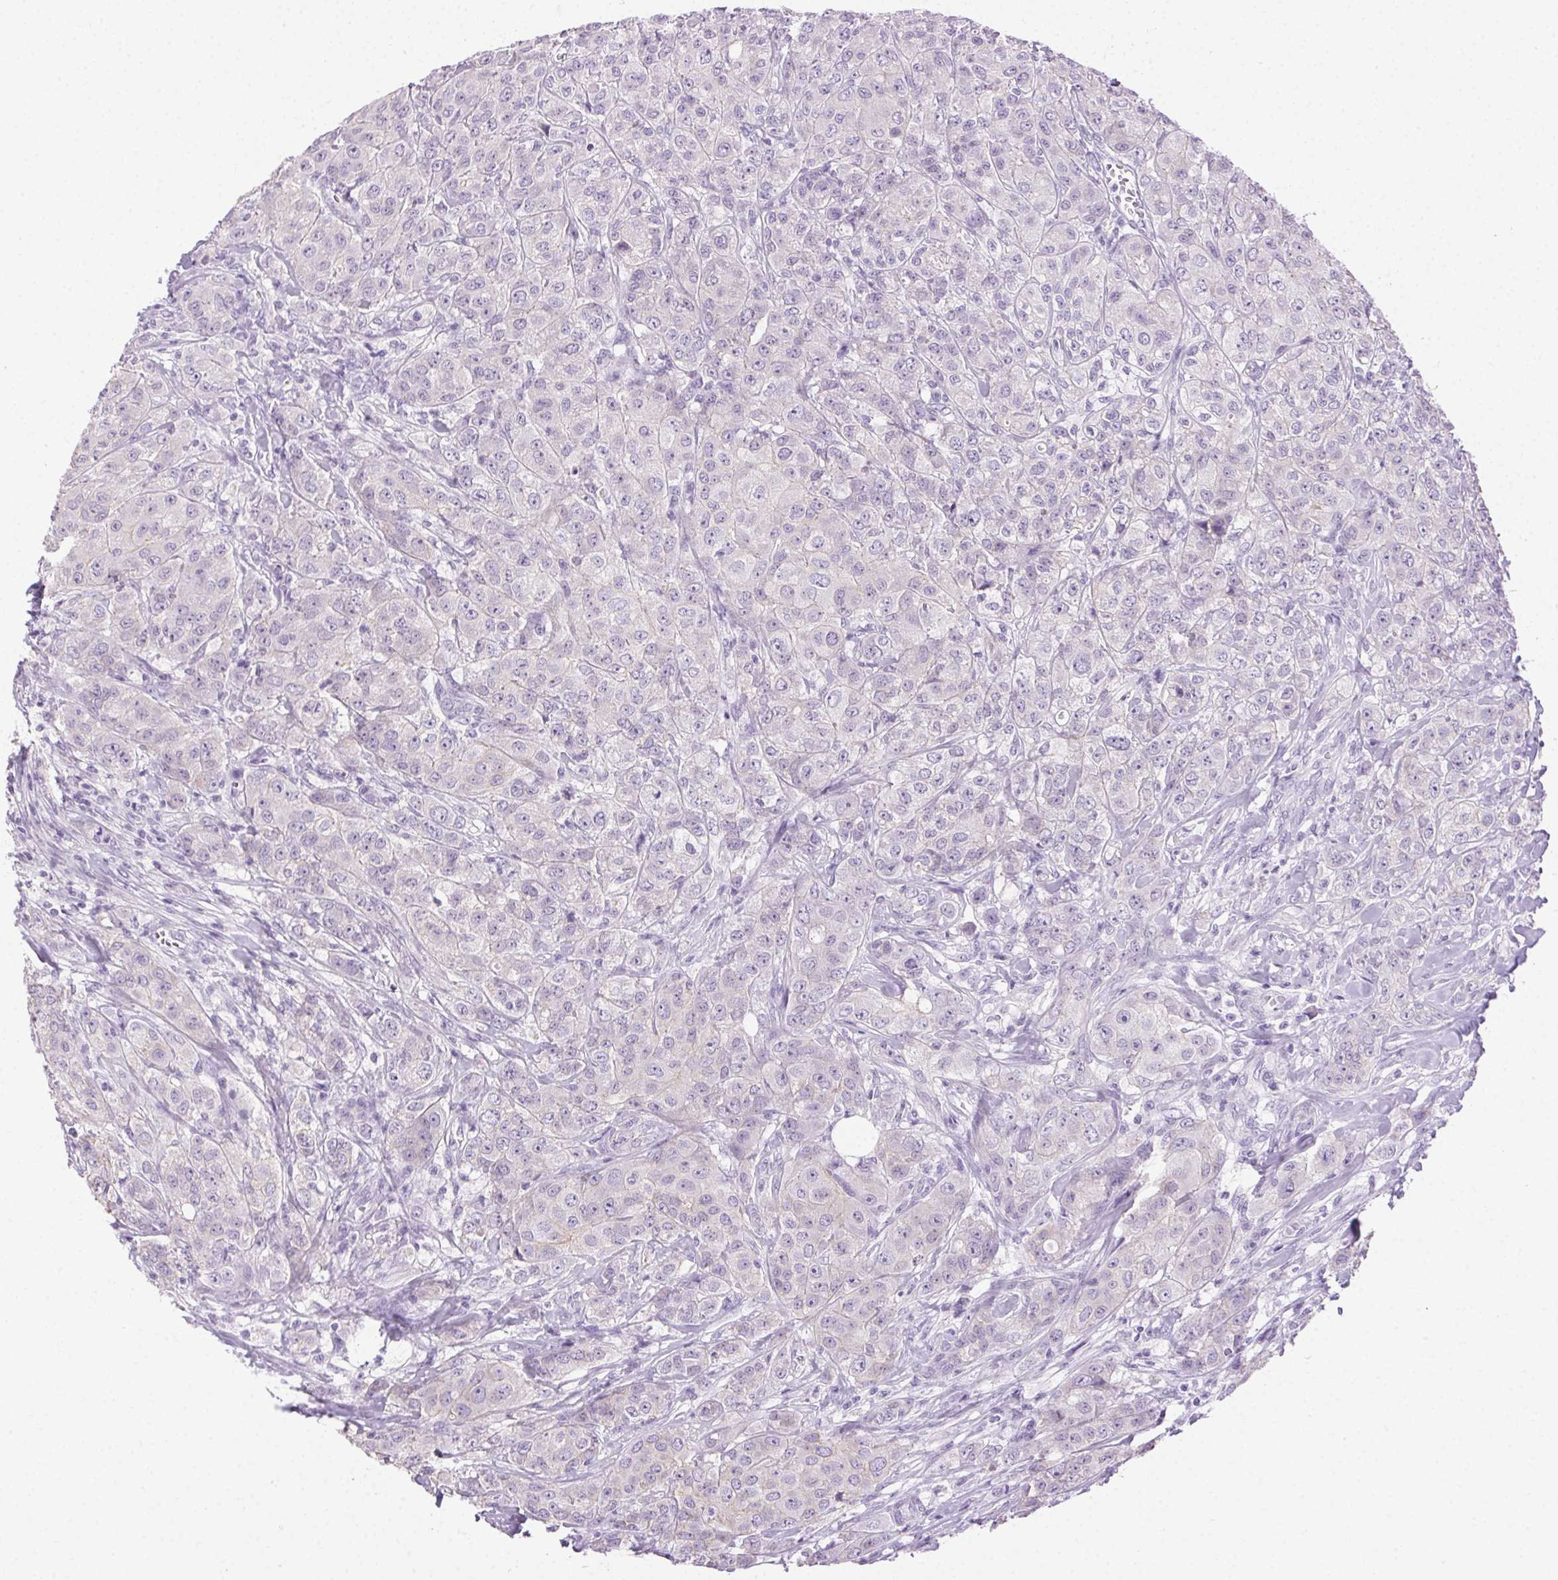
{"staining": {"intensity": "negative", "quantity": "none", "location": "none"}, "tissue": "breast cancer", "cell_type": "Tumor cells", "image_type": "cancer", "snomed": [{"axis": "morphology", "description": "Duct carcinoma"}, {"axis": "topography", "description": "Breast"}], "caption": "DAB immunohistochemical staining of human breast cancer (invasive ductal carcinoma) shows no significant expression in tumor cells. (DAB (3,3'-diaminobenzidine) immunohistochemistry, high magnification).", "gene": "CLDN10", "patient": {"sex": "female", "age": 43}}